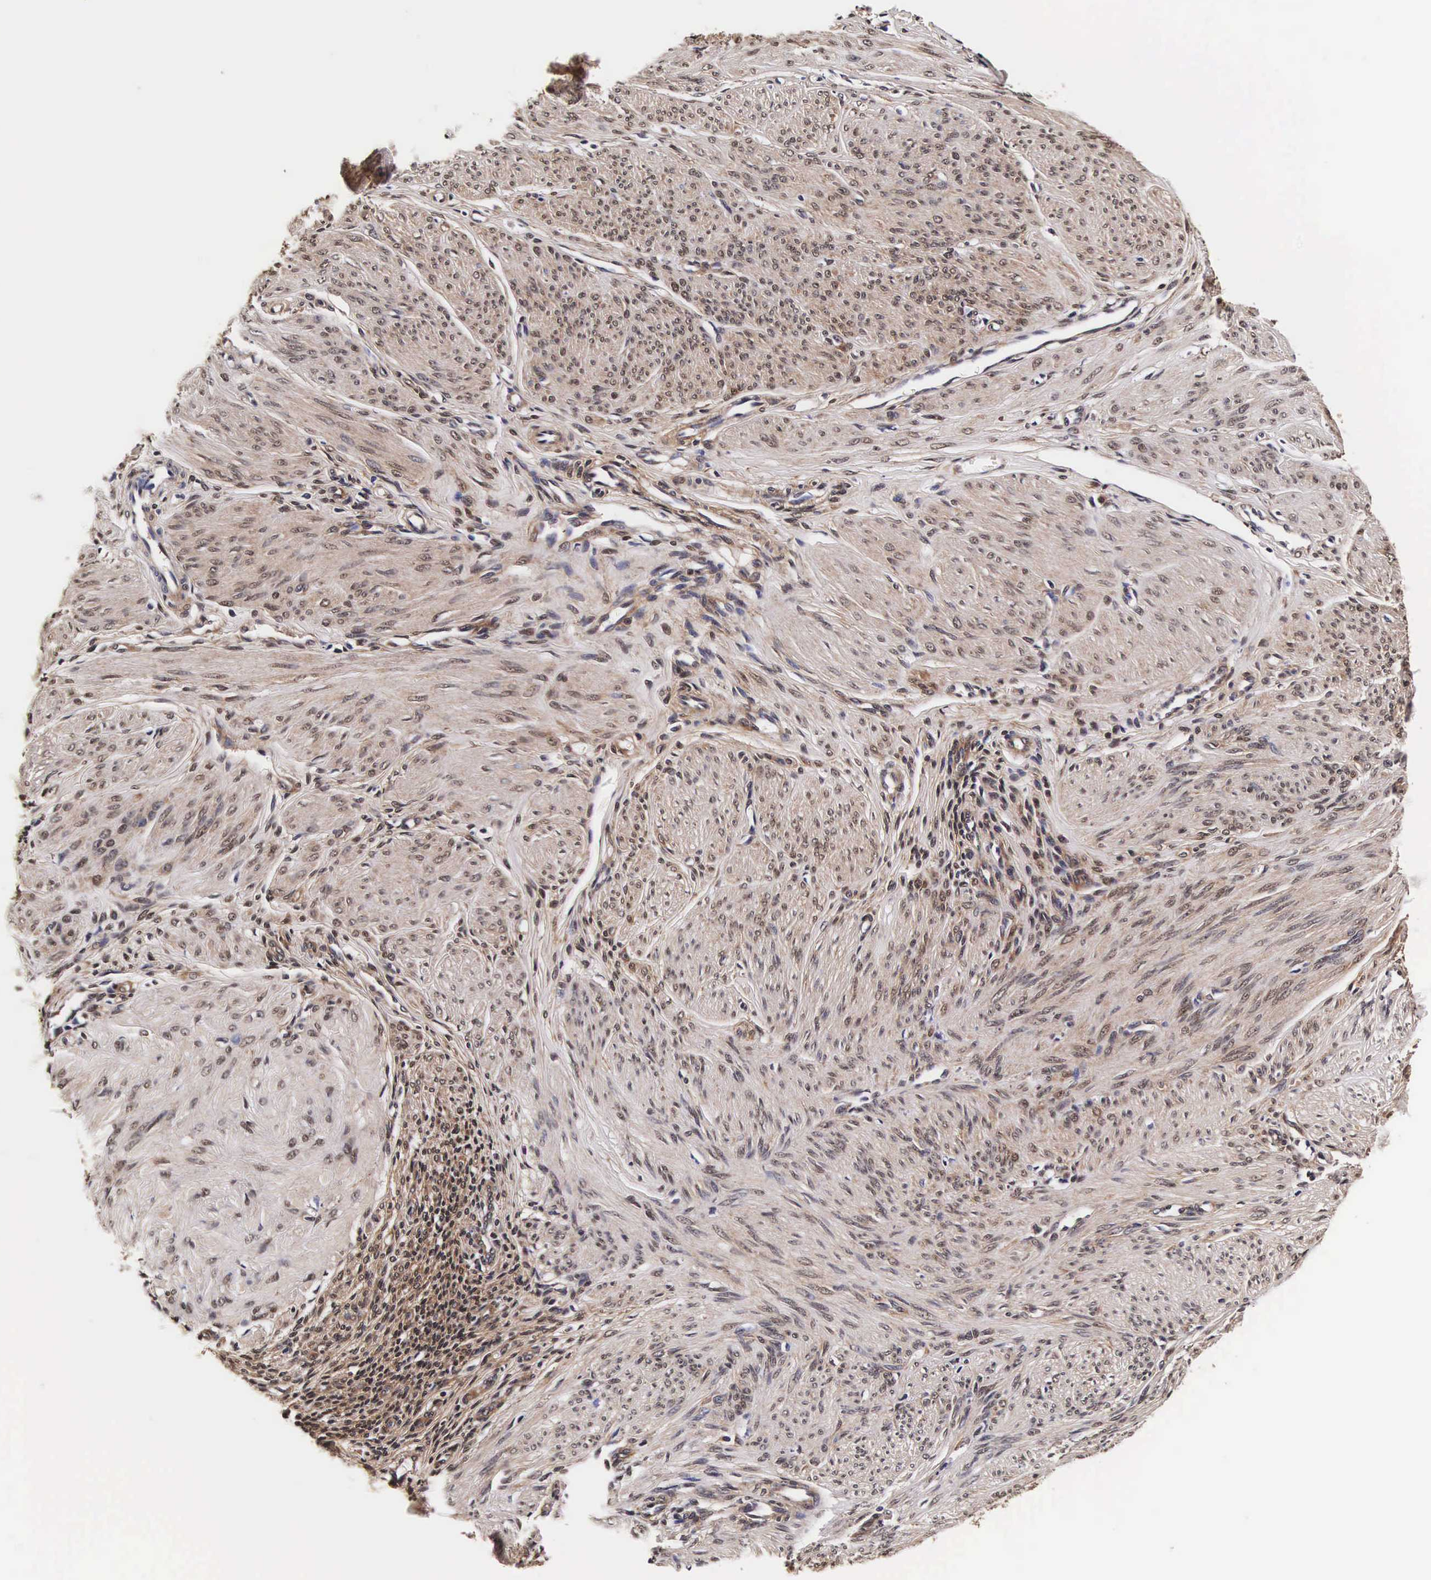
{"staining": {"intensity": "weak", "quantity": "25%-75%", "location": "cytoplasmic/membranous,nuclear"}, "tissue": "smooth muscle", "cell_type": "Smooth muscle cells", "image_type": "normal", "snomed": [{"axis": "morphology", "description": "Normal tissue, NOS"}, {"axis": "topography", "description": "Uterus"}], "caption": "Immunohistochemical staining of benign smooth muscle shows low levels of weak cytoplasmic/membranous,nuclear staining in about 25%-75% of smooth muscle cells.", "gene": "TECPR2", "patient": {"sex": "female", "age": 45}}